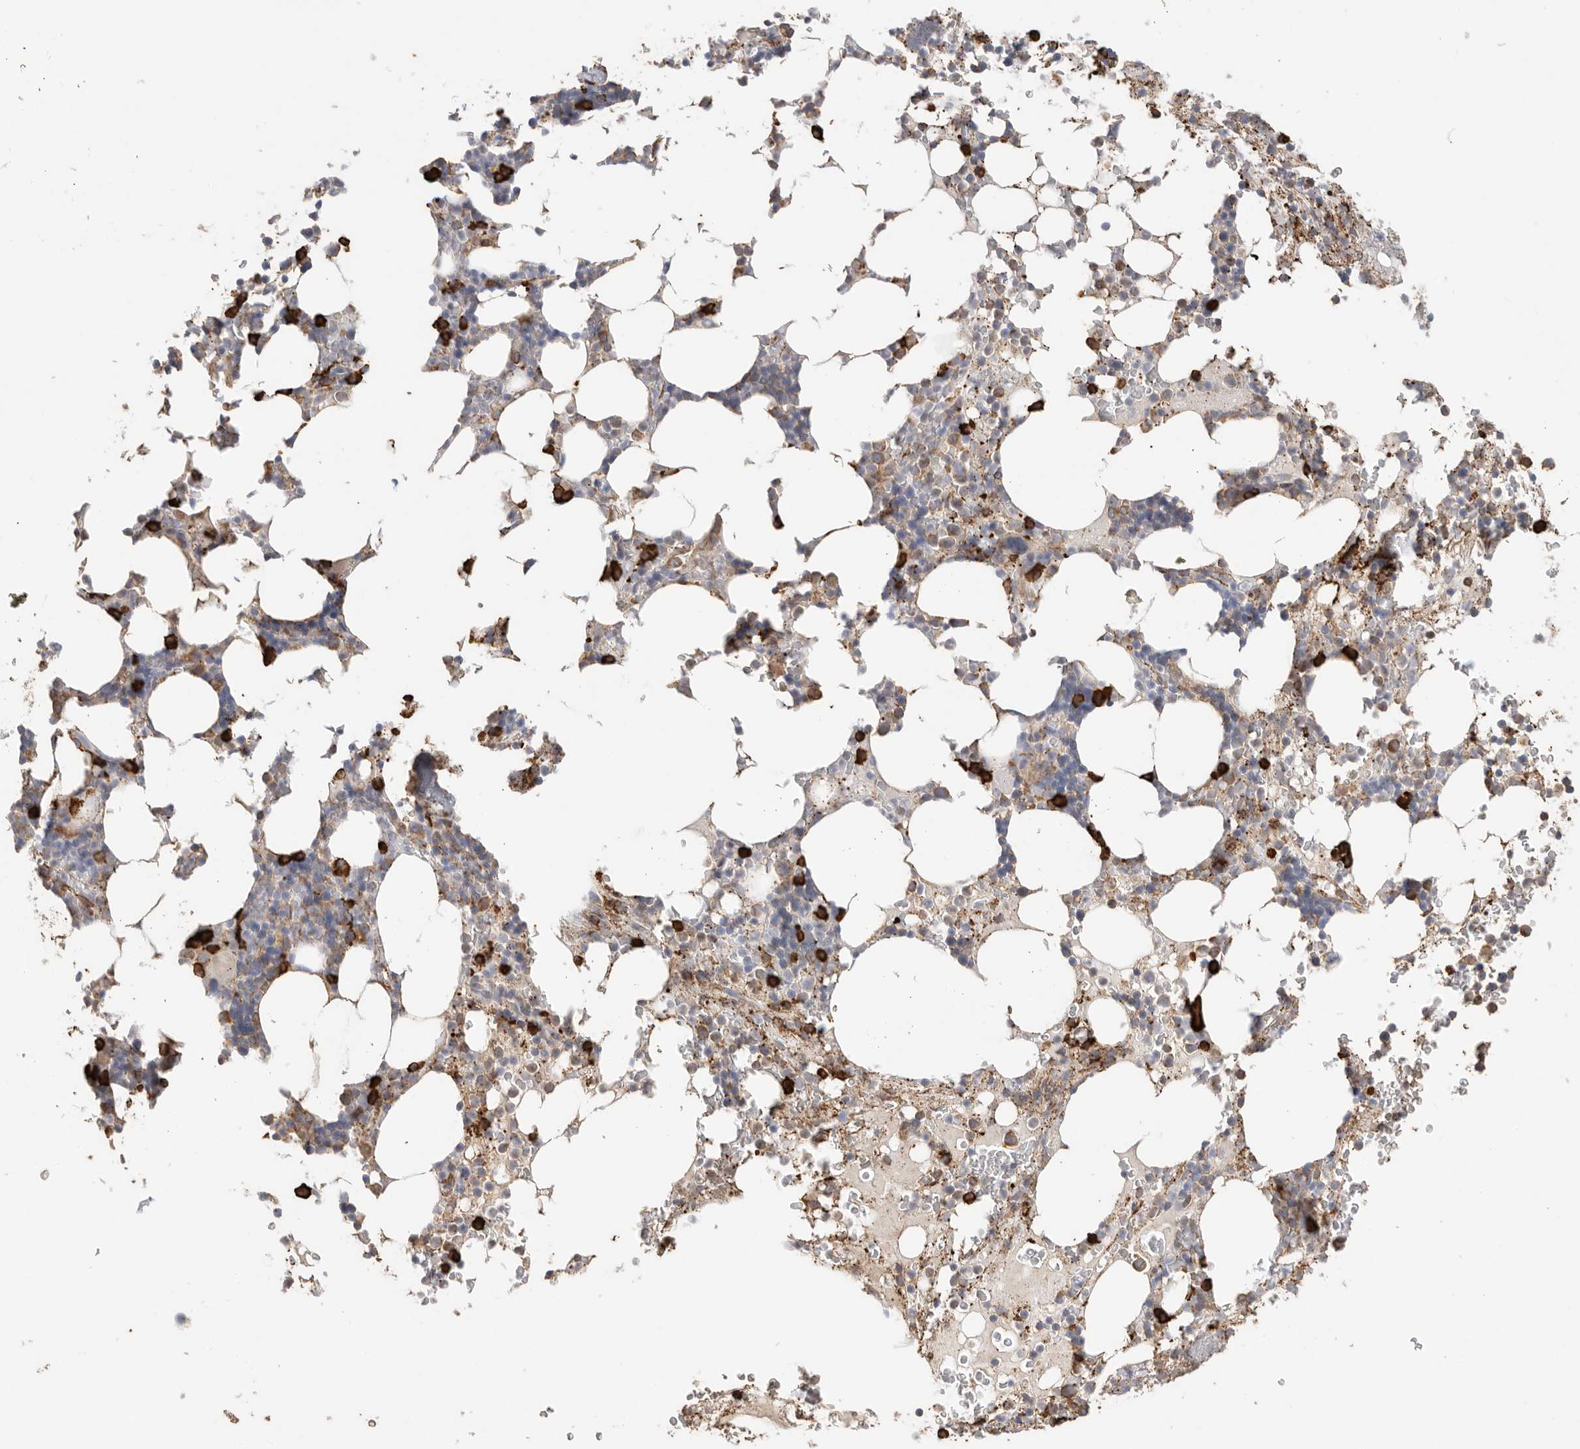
{"staining": {"intensity": "strong", "quantity": "<25%", "location": "cytoplasmic/membranous"}, "tissue": "bone marrow", "cell_type": "Hematopoietic cells", "image_type": "normal", "snomed": [{"axis": "morphology", "description": "Normal tissue, NOS"}, {"axis": "topography", "description": "Bone marrow"}], "caption": "IHC (DAB (3,3'-diaminobenzidine)) staining of normal bone marrow exhibits strong cytoplasmic/membranous protein positivity in about <25% of hematopoietic cells.", "gene": "BLOC1S5", "patient": {"sex": "male", "age": 58}}